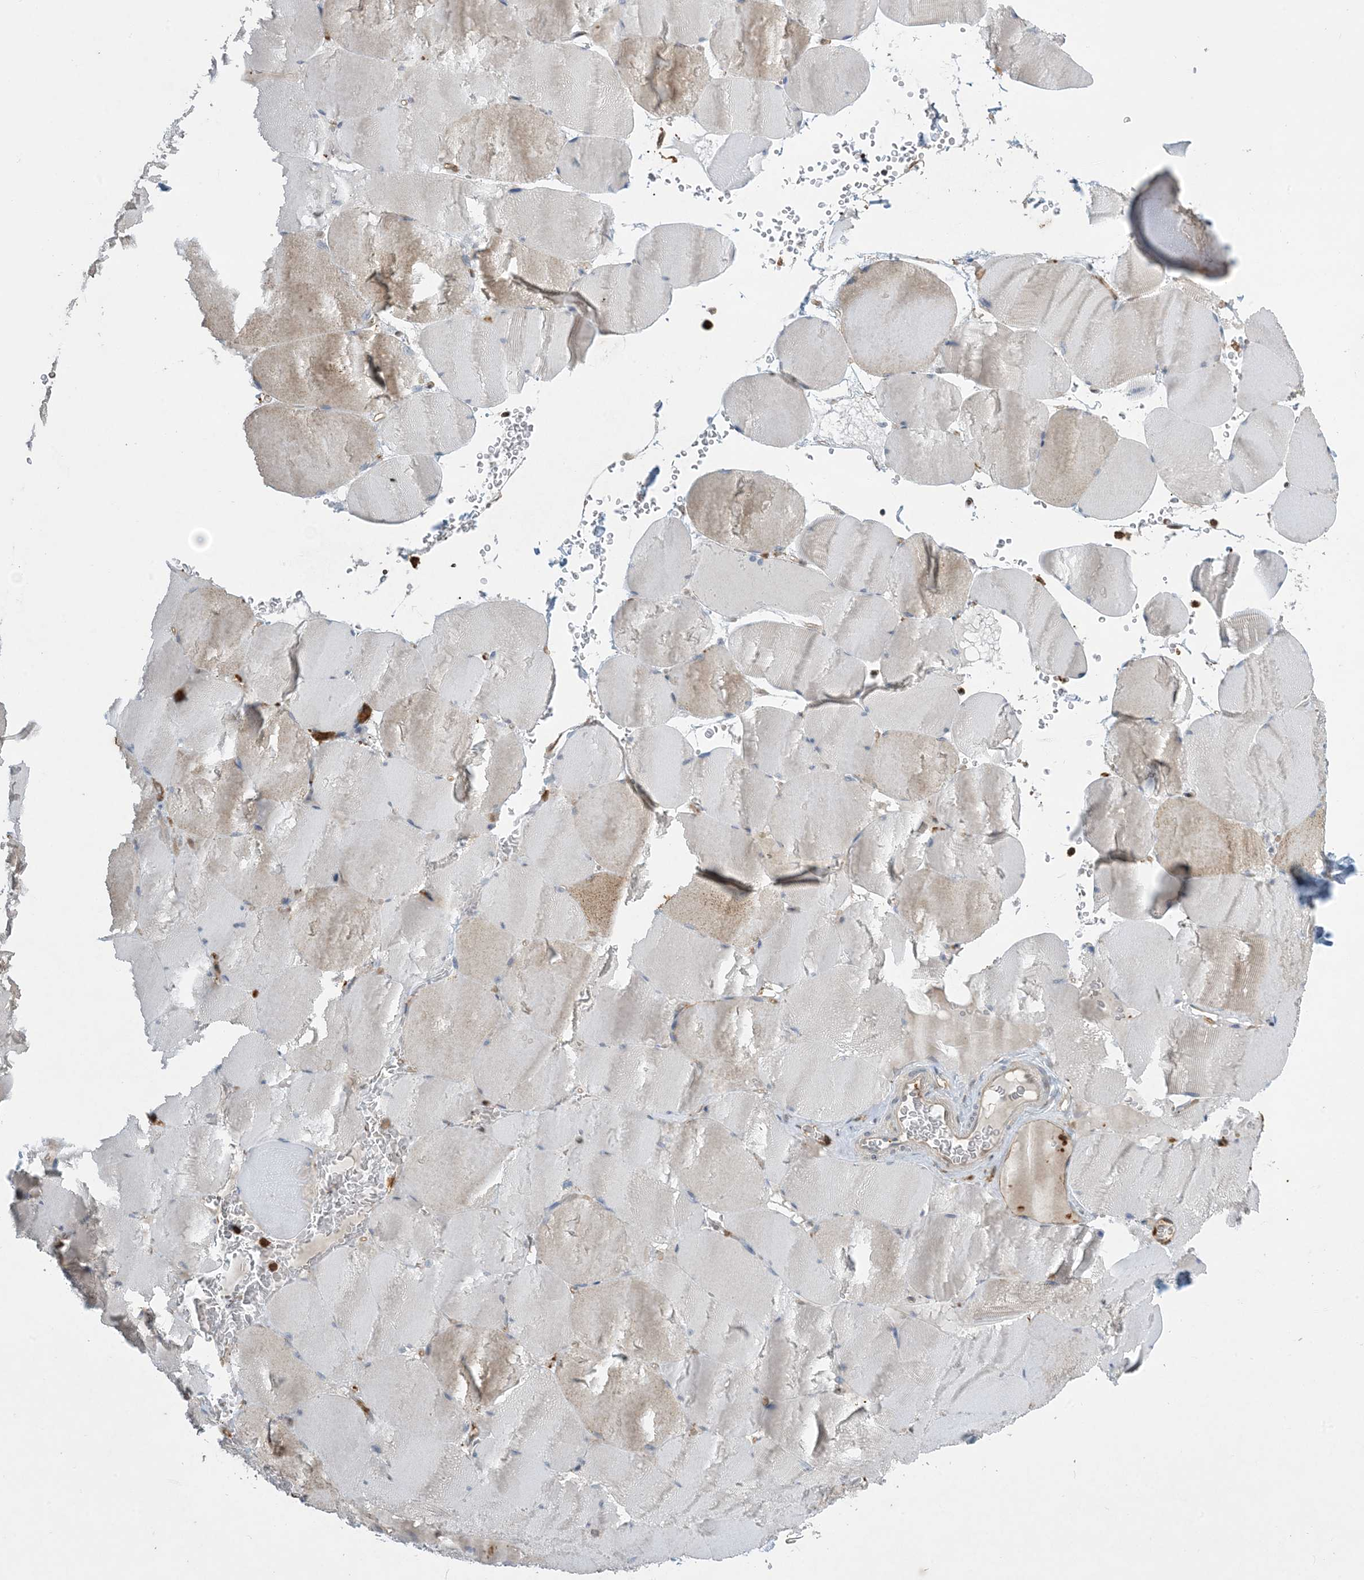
{"staining": {"intensity": "weak", "quantity": "25%-75%", "location": "cytoplasmic/membranous"}, "tissue": "skeletal muscle", "cell_type": "Myocytes", "image_type": "normal", "snomed": [{"axis": "morphology", "description": "Normal tissue, NOS"}, {"axis": "topography", "description": "Skeletal muscle"}, {"axis": "topography", "description": "Head-Neck"}], "caption": "High-magnification brightfield microscopy of benign skeletal muscle stained with DAB (3,3'-diaminobenzidine) (brown) and counterstained with hematoxylin (blue). myocytes exhibit weak cytoplasmic/membranous staining is present in approximately25%-75% of cells.", "gene": "TMSB4X", "patient": {"sex": "male", "age": 66}}